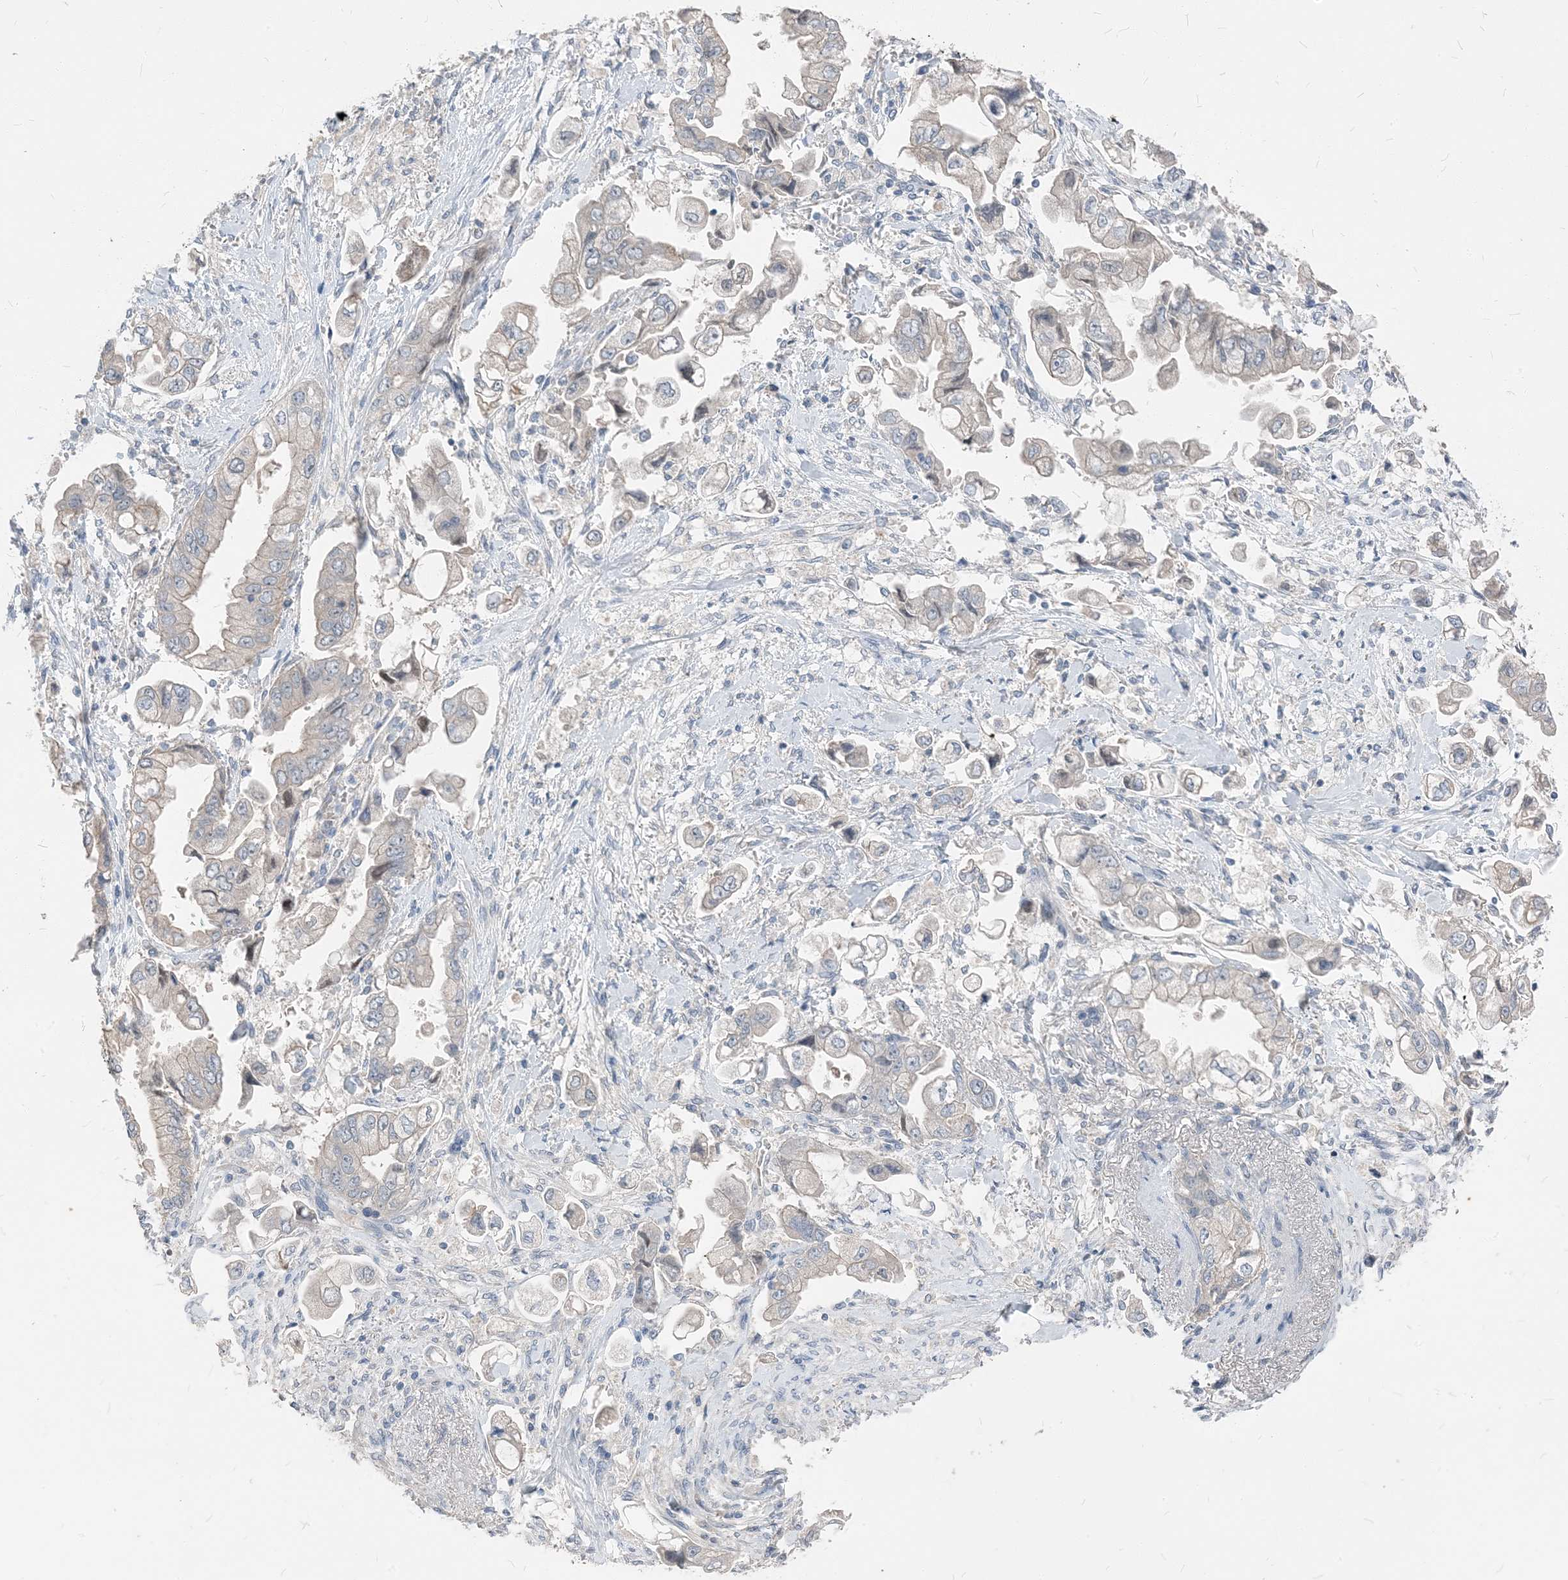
{"staining": {"intensity": "negative", "quantity": "none", "location": "none"}, "tissue": "stomach cancer", "cell_type": "Tumor cells", "image_type": "cancer", "snomed": [{"axis": "morphology", "description": "Adenocarcinoma, NOS"}, {"axis": "topography", "description": "Stomach"}], "caption": "DAB (3,3'-diaminobenzidine) immunohistochemical staining of stomach adenocarcinoma reveals no significant staining in tumor cells. (Brightfield microscopy of DAB (3,3'-diaminobenzidine) IHC at high magnification).", "gene": "NCOA7", "patient": {"sex": "male", "age": 62}}